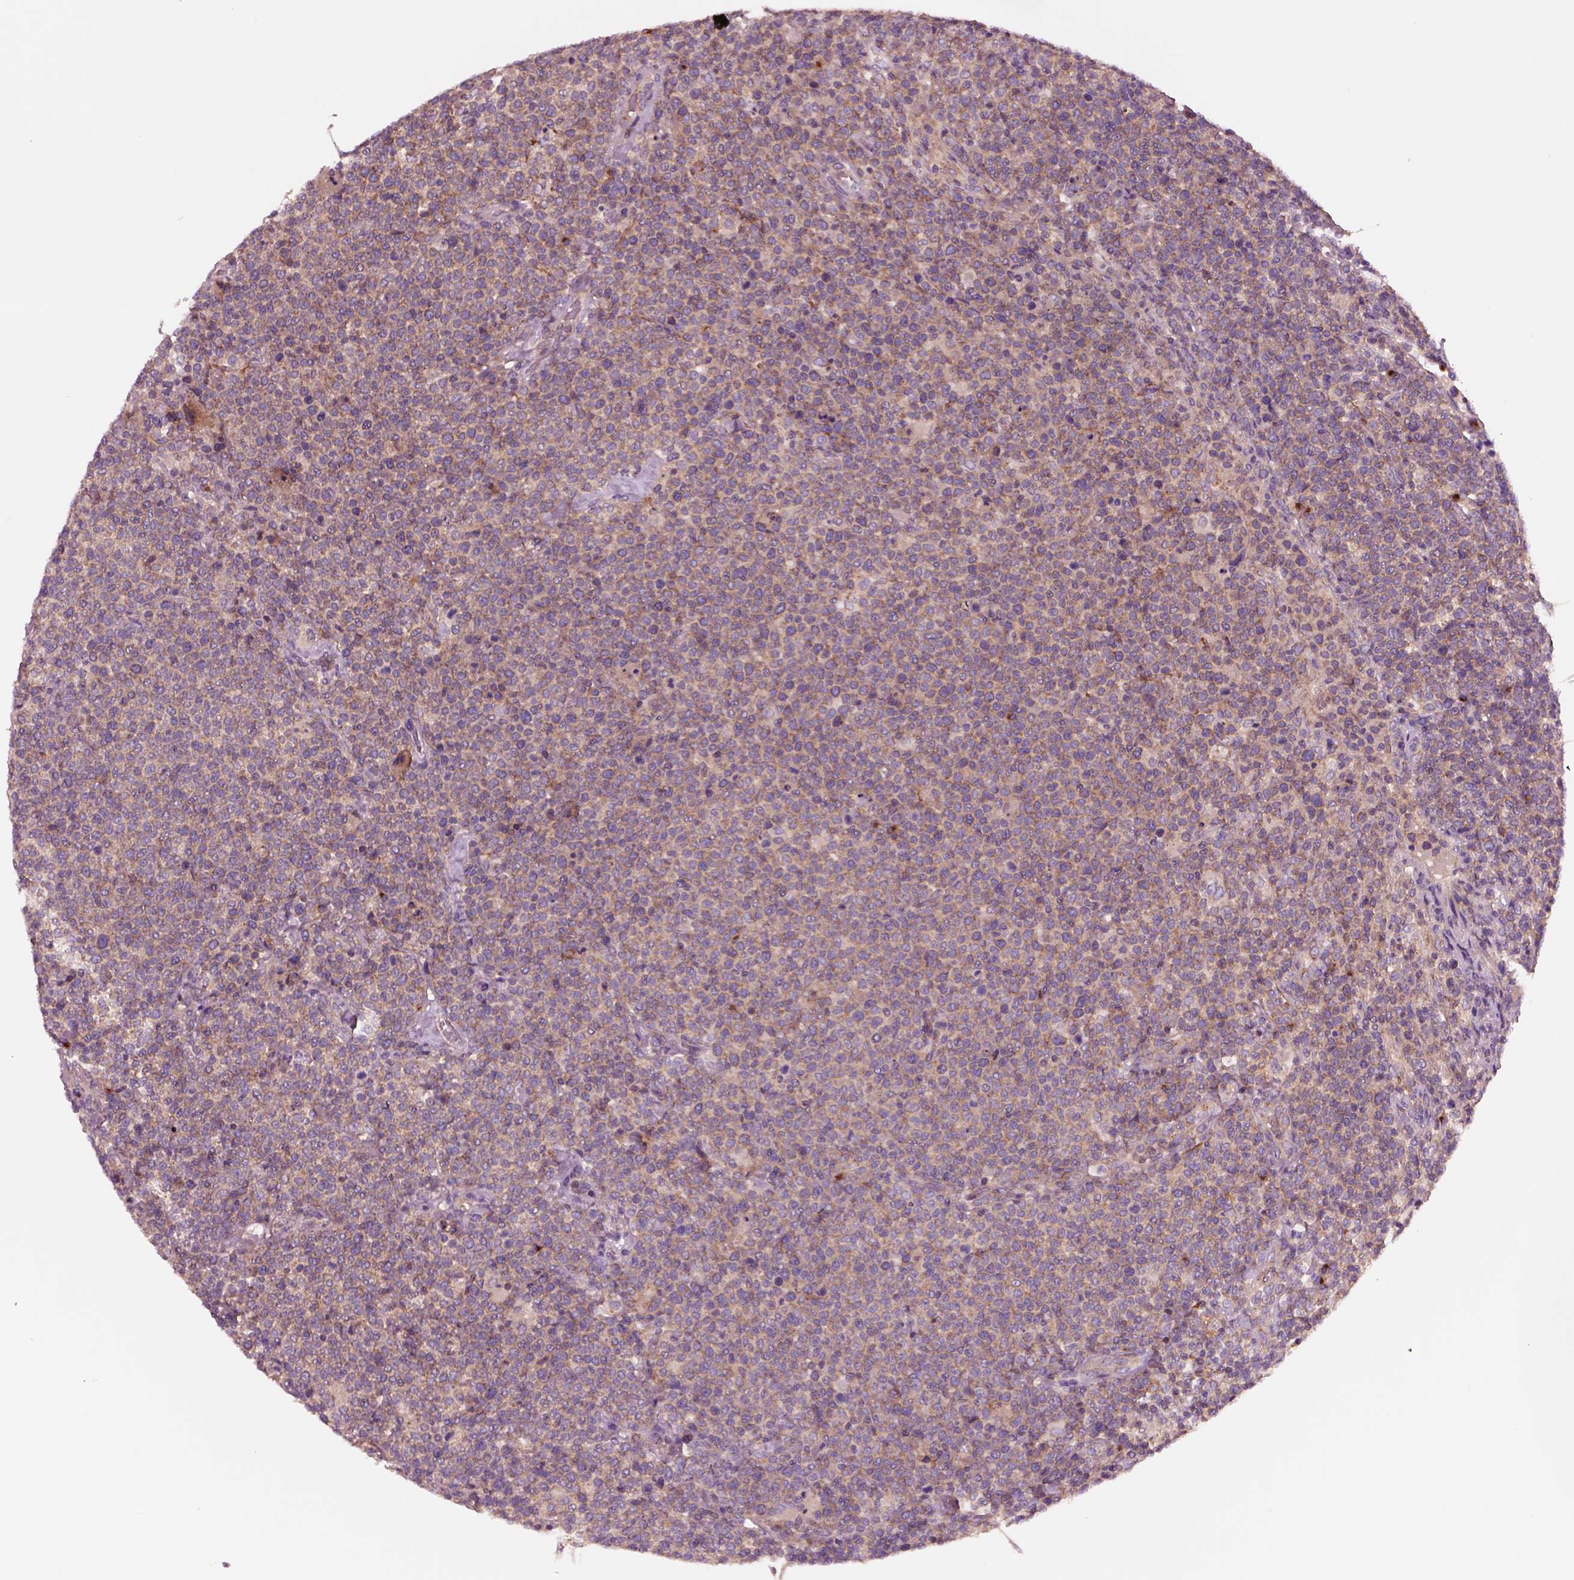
{"staining": {"intensity": "moderate", "quantity": ">75%", "location": "cytoplasmic/membranous"}, "tissue": "lymphoma", "cell_type": "Tumor cells", "image_type": "cancer", "snomed": [{"axis": "morphology", "description": "Malignant lymphoma, non-Hodgkin's type, High grade"}, {"axis": "topography", "description": "Lymph node"}], "caption": "A histopathology image of lymphoma stained for a protein exhibits moderate cytoplasmic/membranous brown staining in tumor cells. The protein of interest is shown in brown color, while the nuclei are stained blue.", "gene": "SEC23A", "patient": {"sex": "male", "age": 61}}